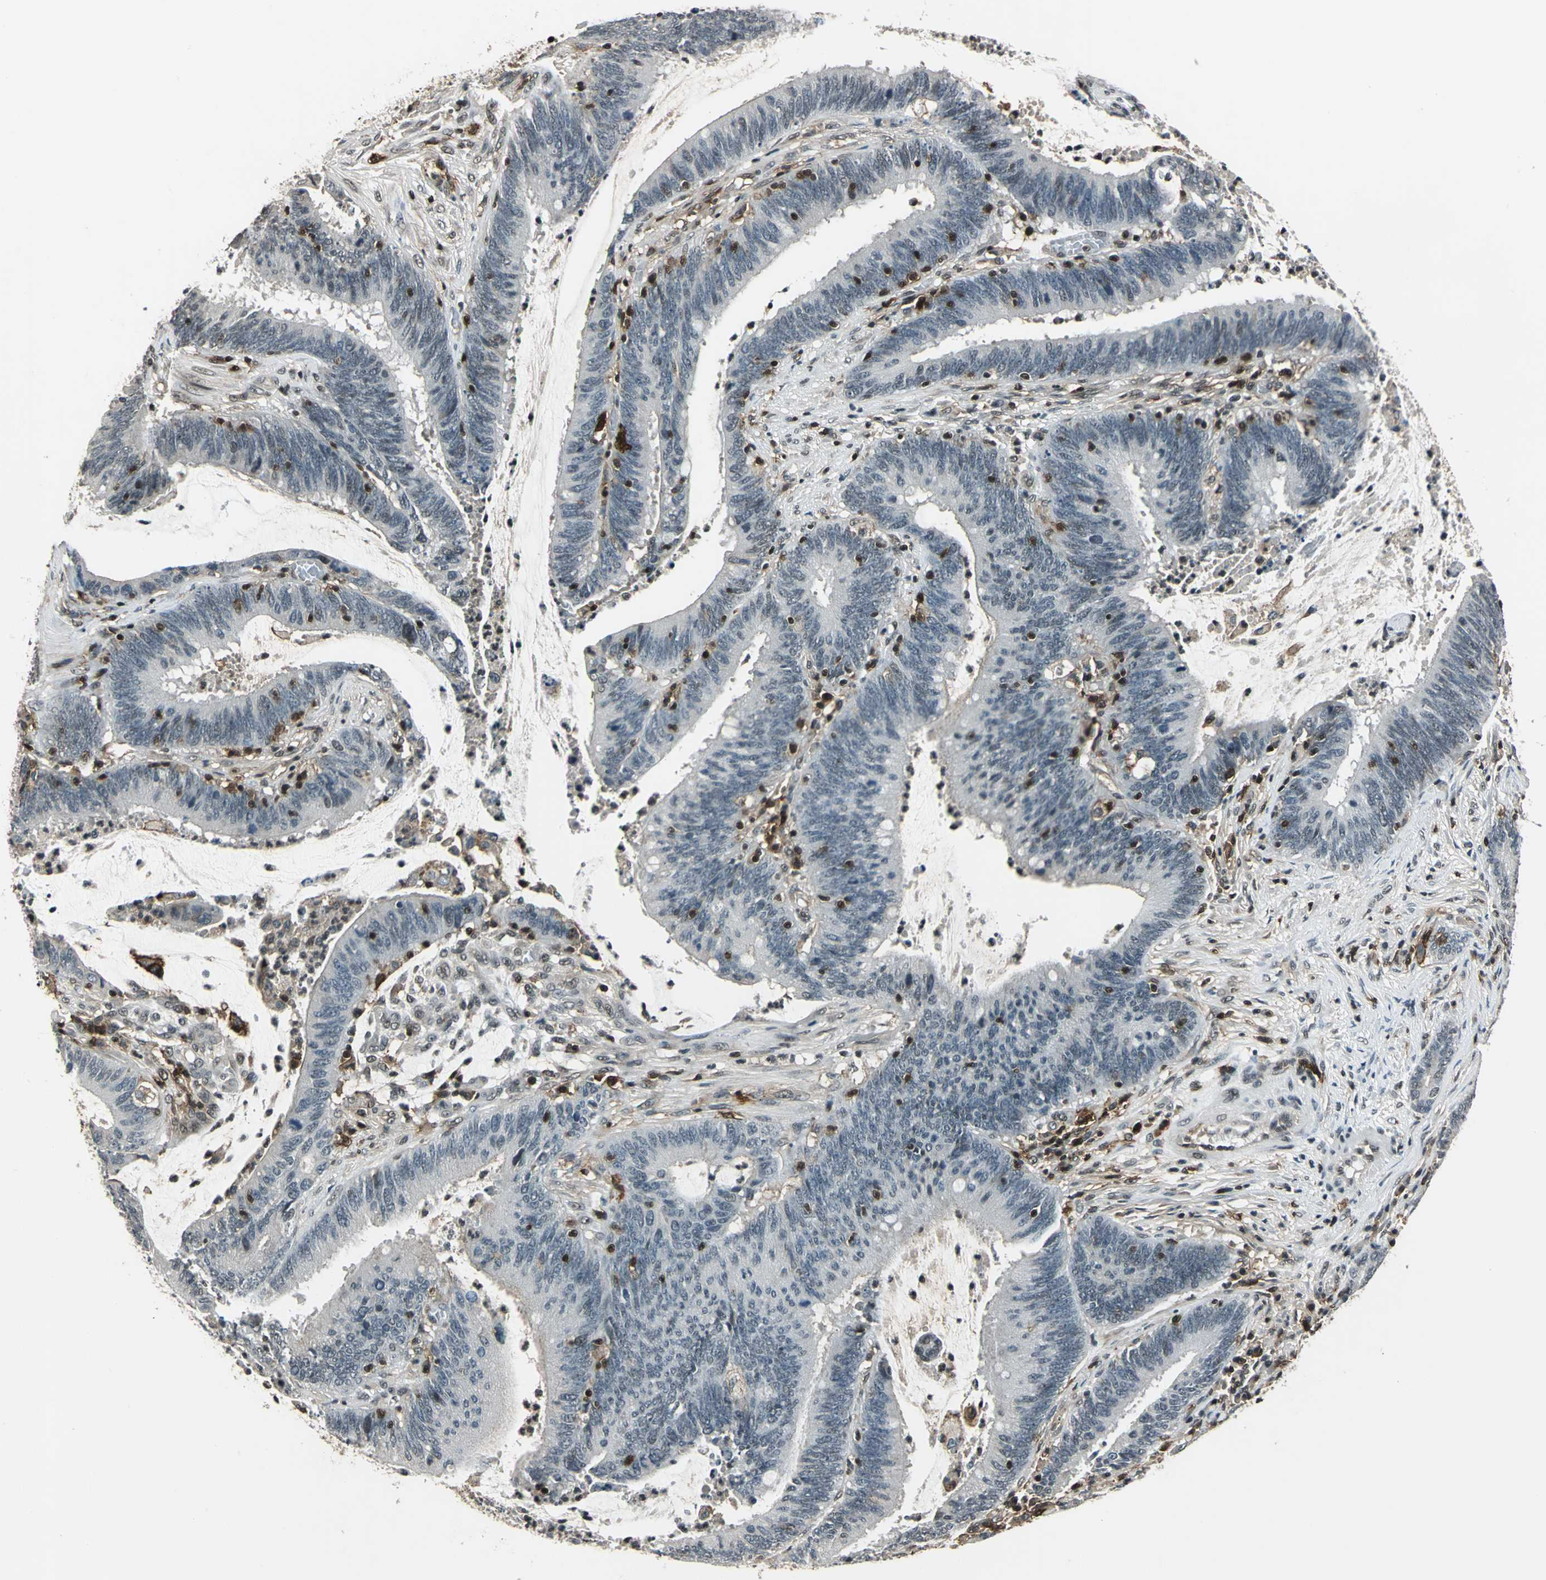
{"staining": {"intensity": "negative", "quantity": "none", "location": "none"}, "tissue": "colorectal cancer", "cell_type": "Tumor cells", "image_type": "cancer", "snomed": [{"axis": "morphology", "description": "Adenocarcinoma, NOS"}, {"axis": "topography", "description": "Rectum"}], "caption": "An immunohistochemistry histopathology image of adenocarcinoma (colorectal) is shown. There is no staining in tumor cells of adenocarcinoma (colorectal).", "gene": "NR2C2", "patient": {"sex": "female", "age": 66}}